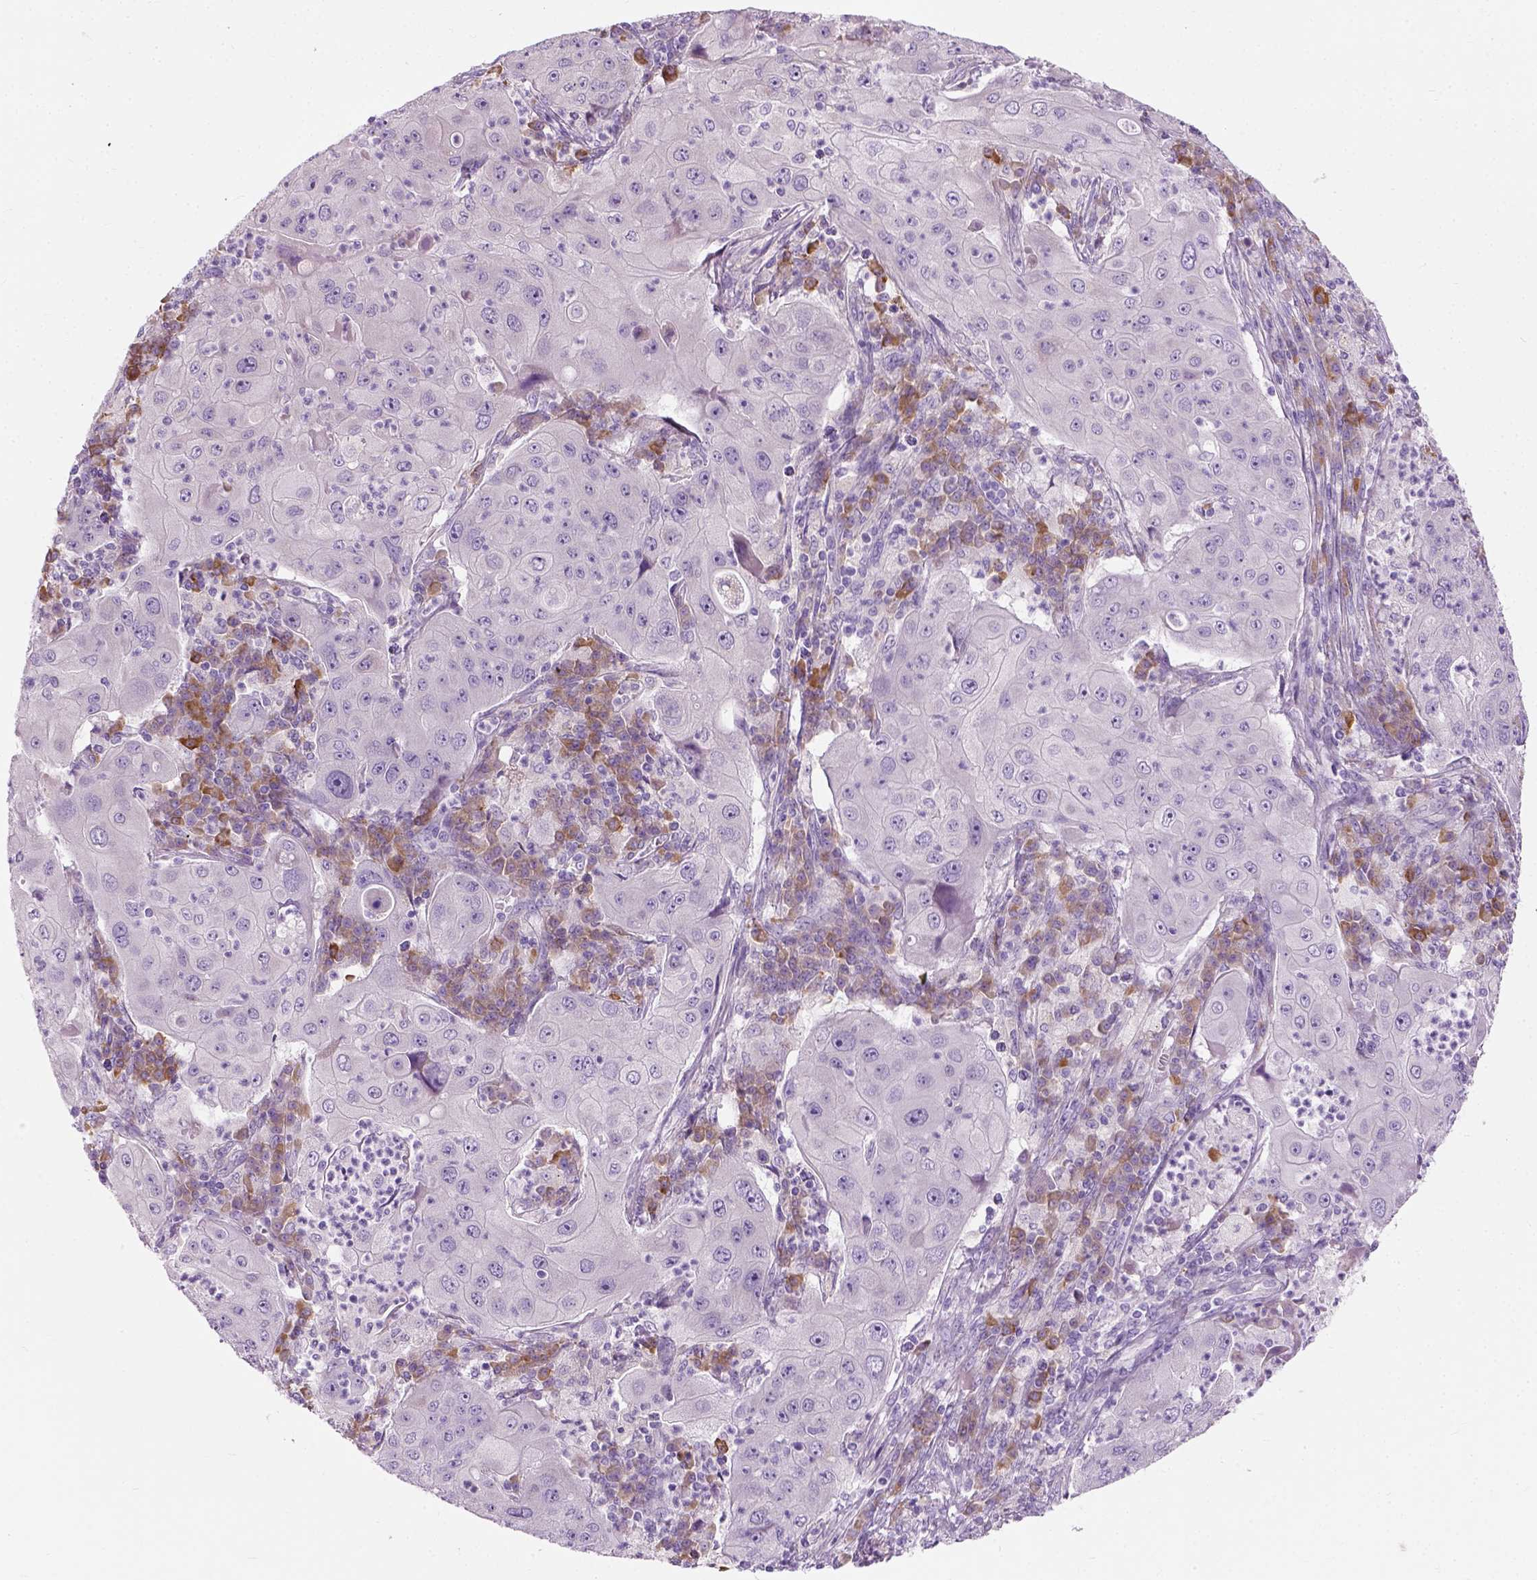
{"staining": {"intensity": "negative", "quantity": "none", "location": "none"}, "tissue": "lung cancer", "cell_type": "Tumor cells", "image_type": "cancer", "snomed": [{"axis": "morphology", "description": "Squamous cell carcinoma, NOS"}, {"axis": "topography", "description": "Lung"}], "caption": "IHC photomicrograph of neoplastic tissue: lung squamous cell carcinoma stained with DAB (3,3'-diaminobenzidine) exhibits no significant protein expression in tumor cells.", "gene": "TRIM72", "patient": {"sex": "female", "age": 59}}